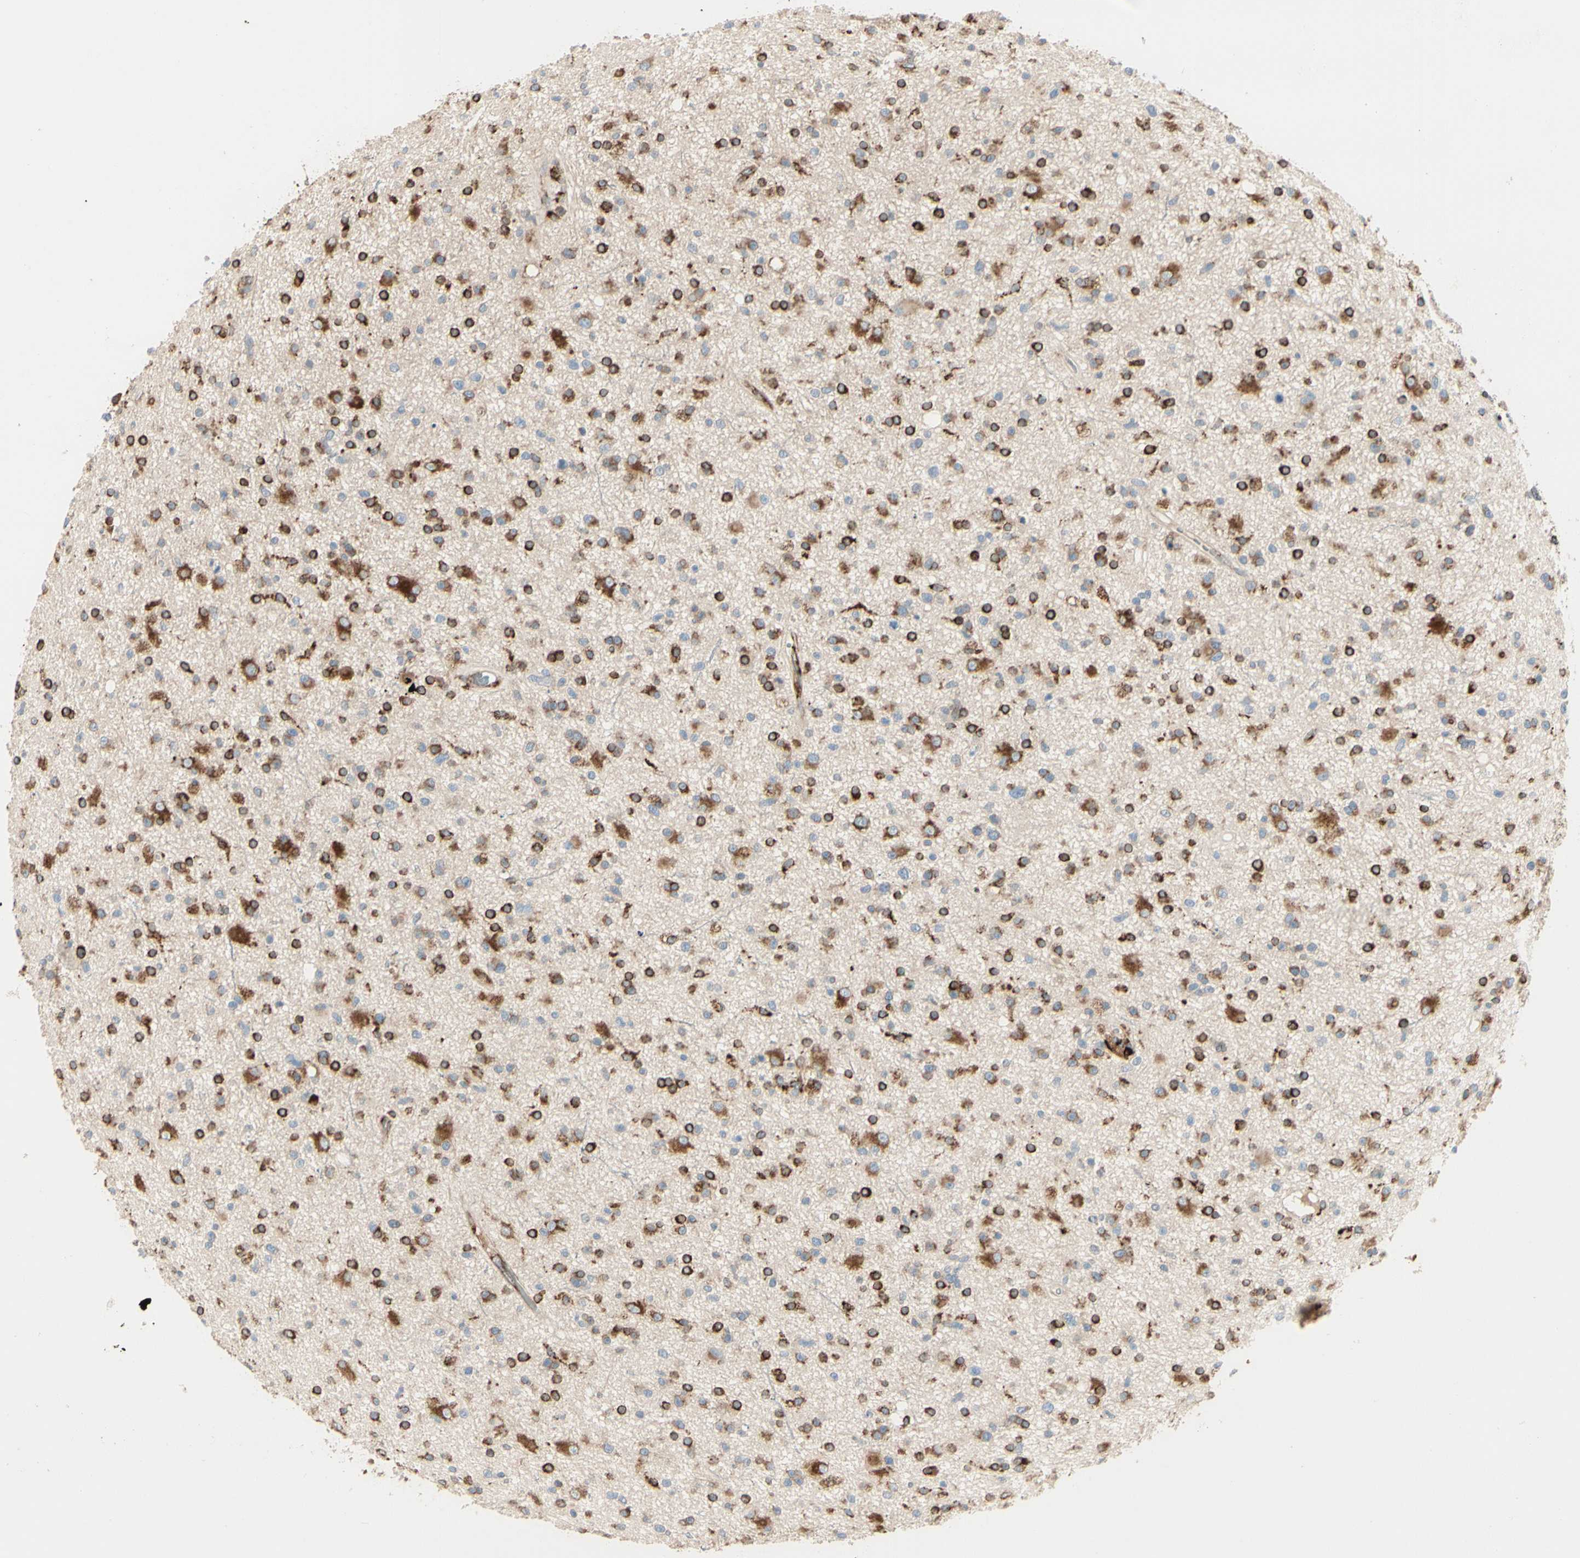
{"staining": {"intensity": "strong", "quantity": "25%-75%", "location": "cytoplasmic/membranous"}, "tissue": "glioma", "cell_type": "Tumor cells", "image_type": "cancer", "snomed": [{"axis": "morphology", "description": "Glioma, malignant, High grade"}, {"axis": "topography", "description": "Brain"}], "caption": "A high-resolution histopathology image shows IHC staining of glioma, which reveals strong cytoplasmic/membranous expression in approximately 25%-75% of tumor cells.", "gene": "RRBP1", "patient": {"sex": "male", "age": 33}}